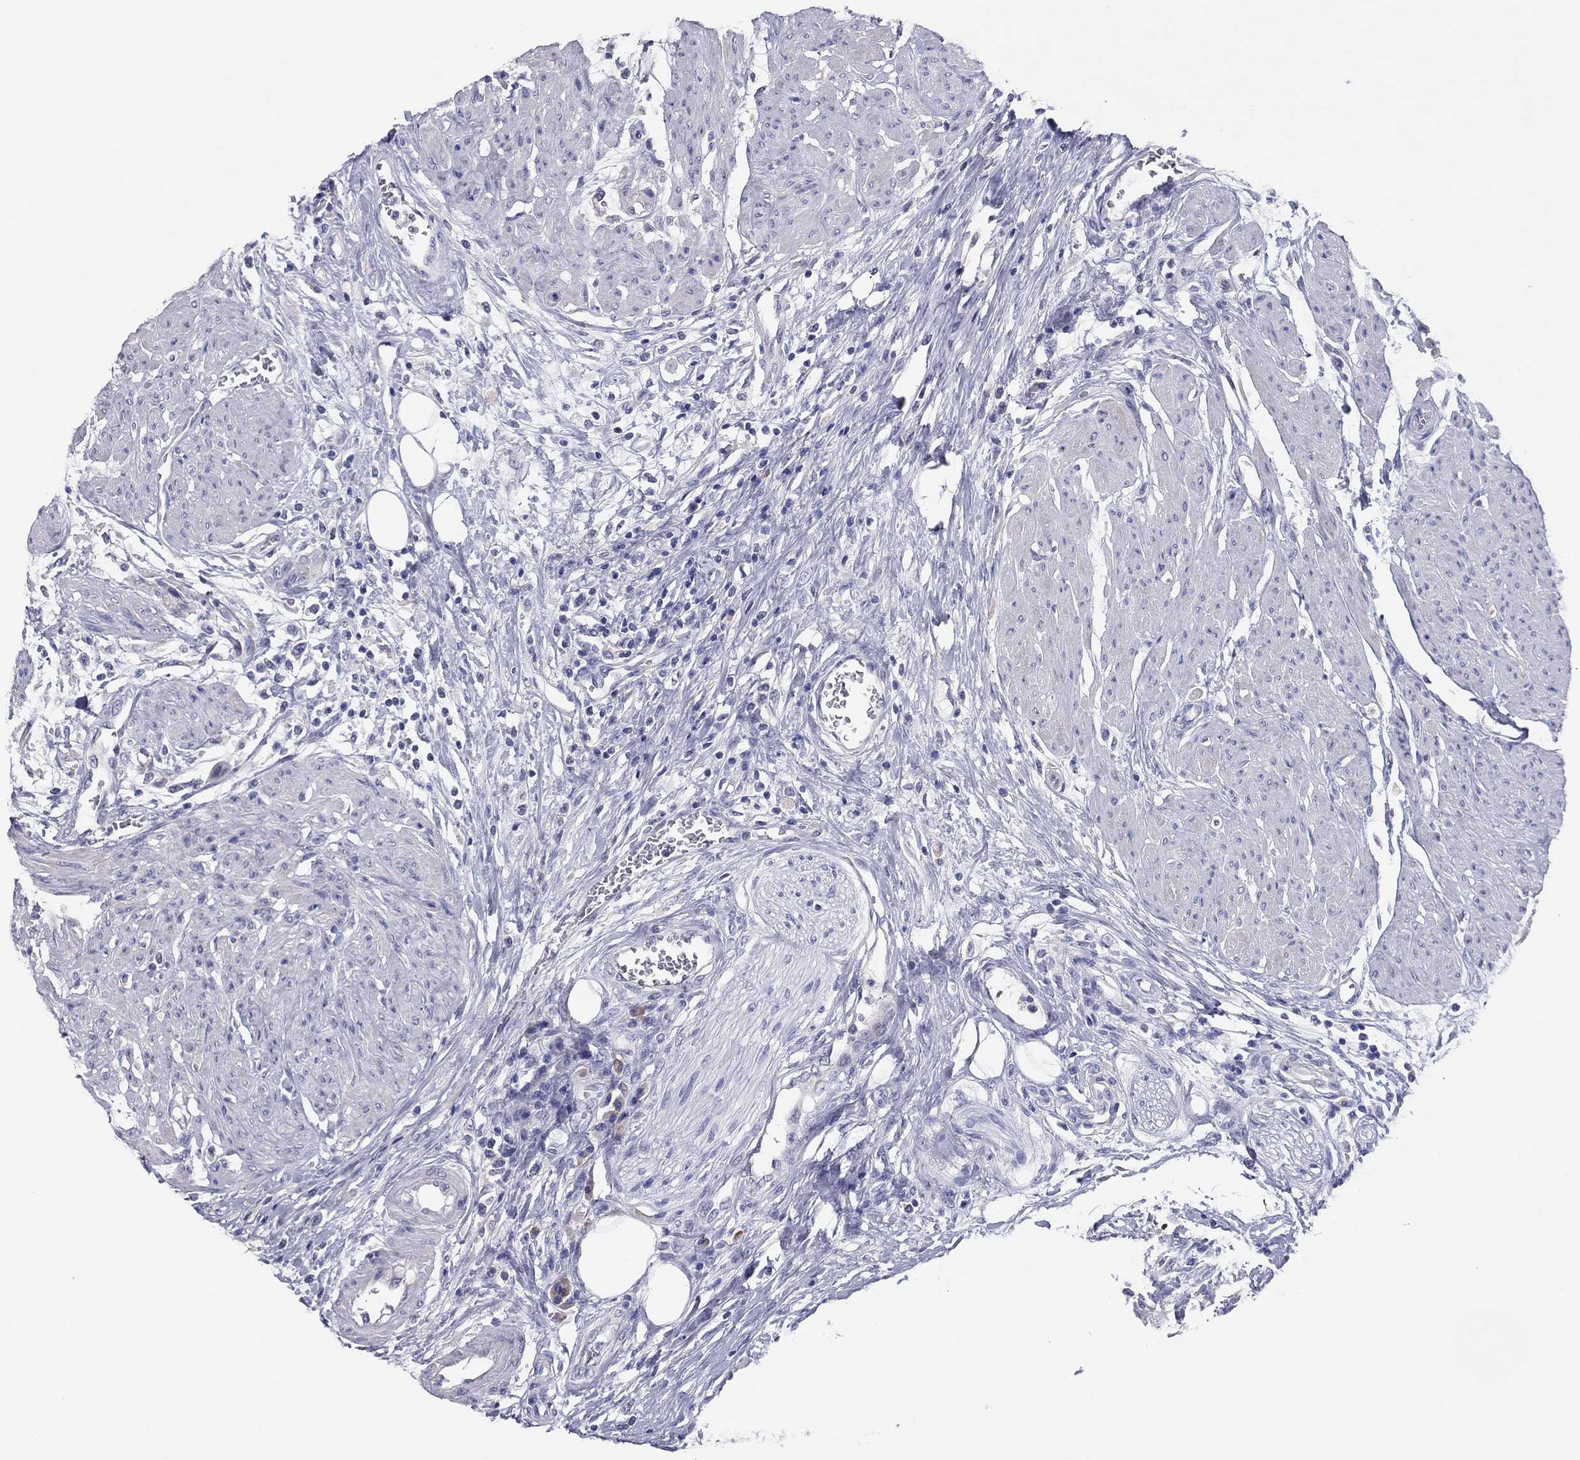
{"staining": {"intensity": "negative", "quantity": "none", "location": "none"}, "tissue": "urothelial cancer", "cell_type": "Tumor cells", "image_type": "cancer", "snomed": [{"axis": "morphology", "description": "Urothelial carcinoma, High grade"}, {"axis": "topography", "description": "Urinary bladder"}], "caption": "Immunohistochemistry histopathology image of human high-grade urothelial carcinoma stained for a protein (brown), which demonstrates no expression in tumor cells.", "gene": "GRK7", "patient": {"sex": "male", "age": 35}}